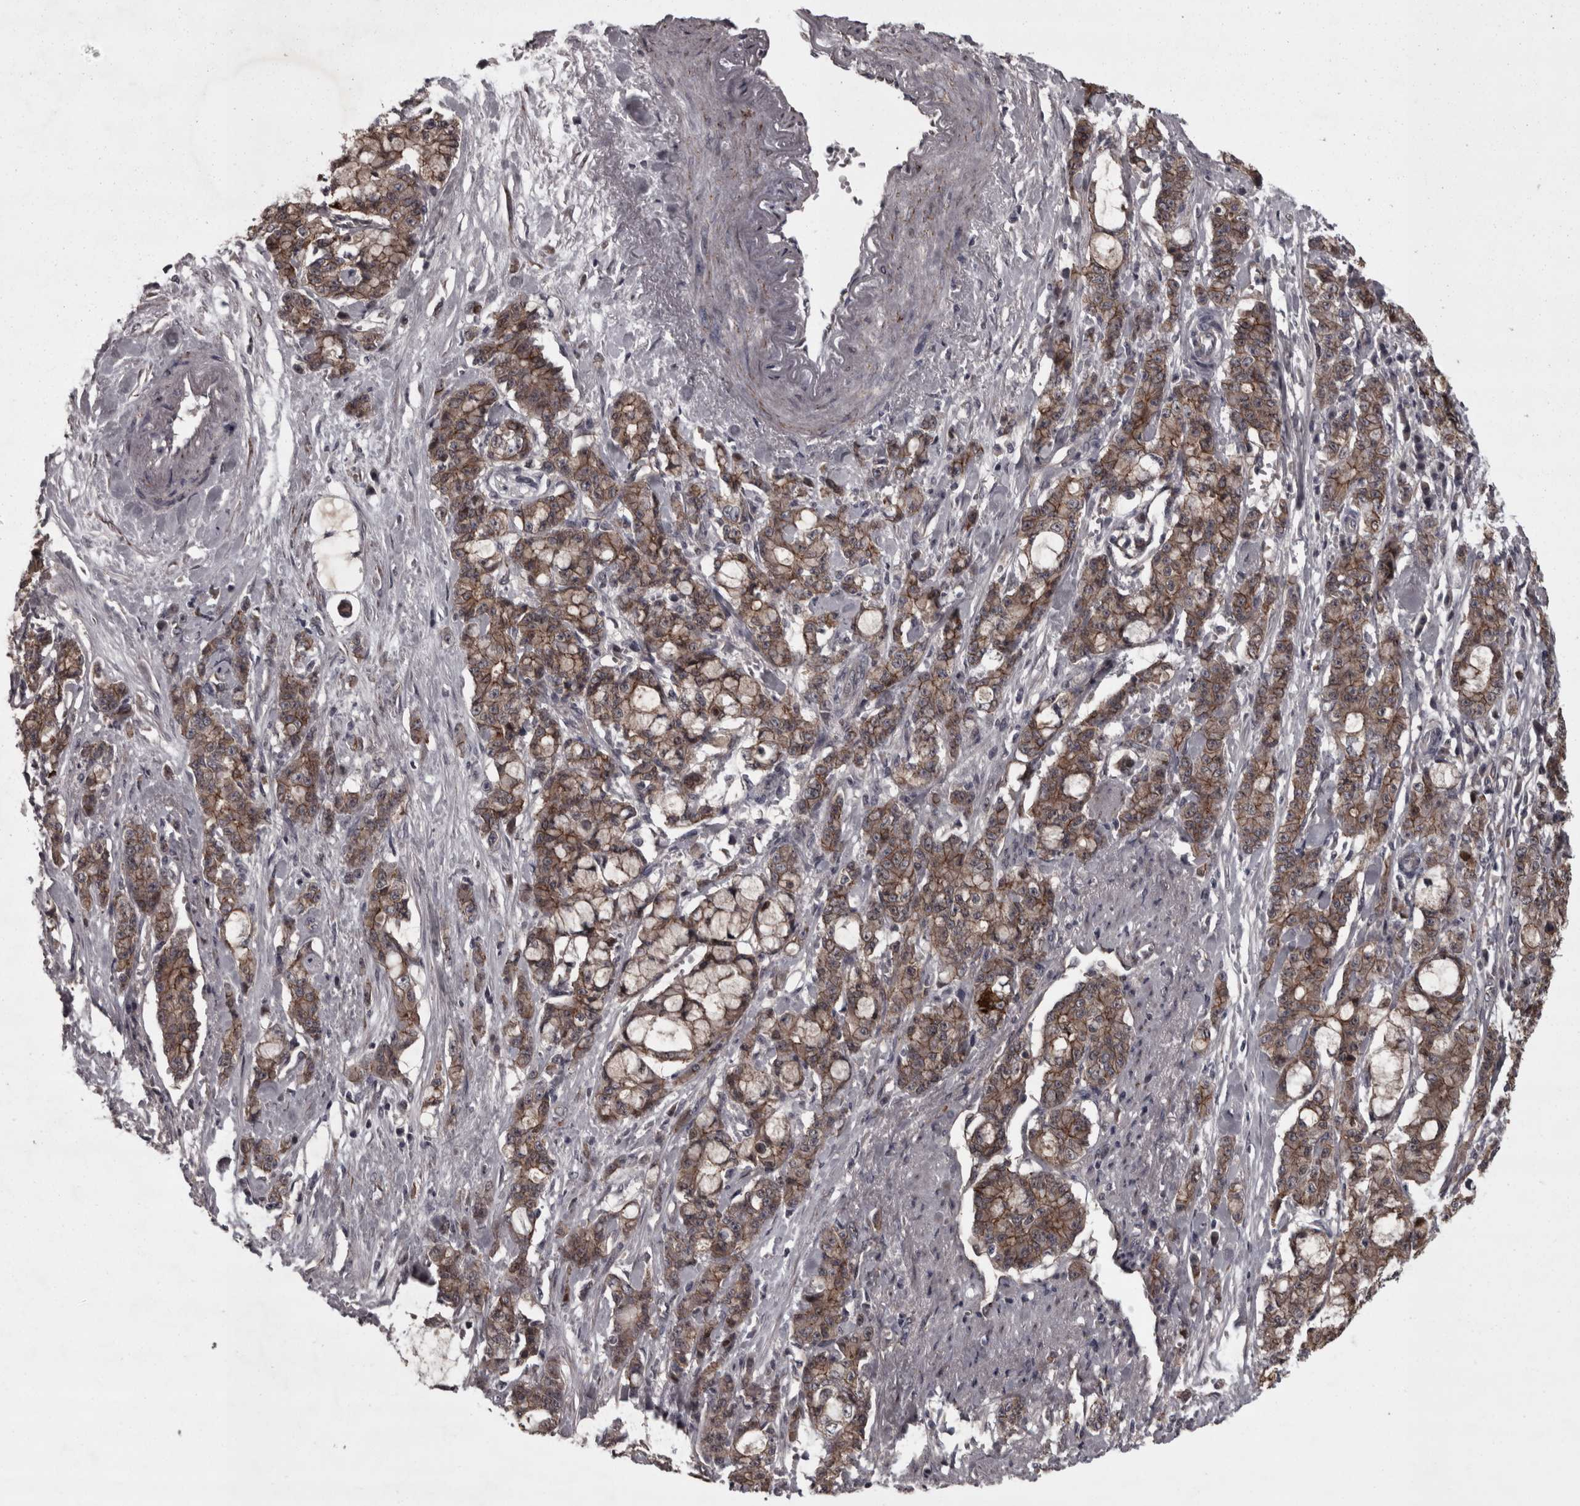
{"staining": {"intensity": "weak", "quantity": ">75%", "location": "cytoplasmic/membranous"}, "tissue": "pancreatic cancer", "cell_type": "Tumor cells", "image_type": "cancer", "snomed": [{"axis": "morphology", "description": "Adenocarcinoma, NOS"}, {"axis": "topography", "description": "Pancreas"}], "caption": "Pancreatic cancer tissue exhibits weak cytoplasmic/membranous staining in about >75% of tumor cells", "gene": "PCDH17", "patient": {"sex": "female", "age": 73}}